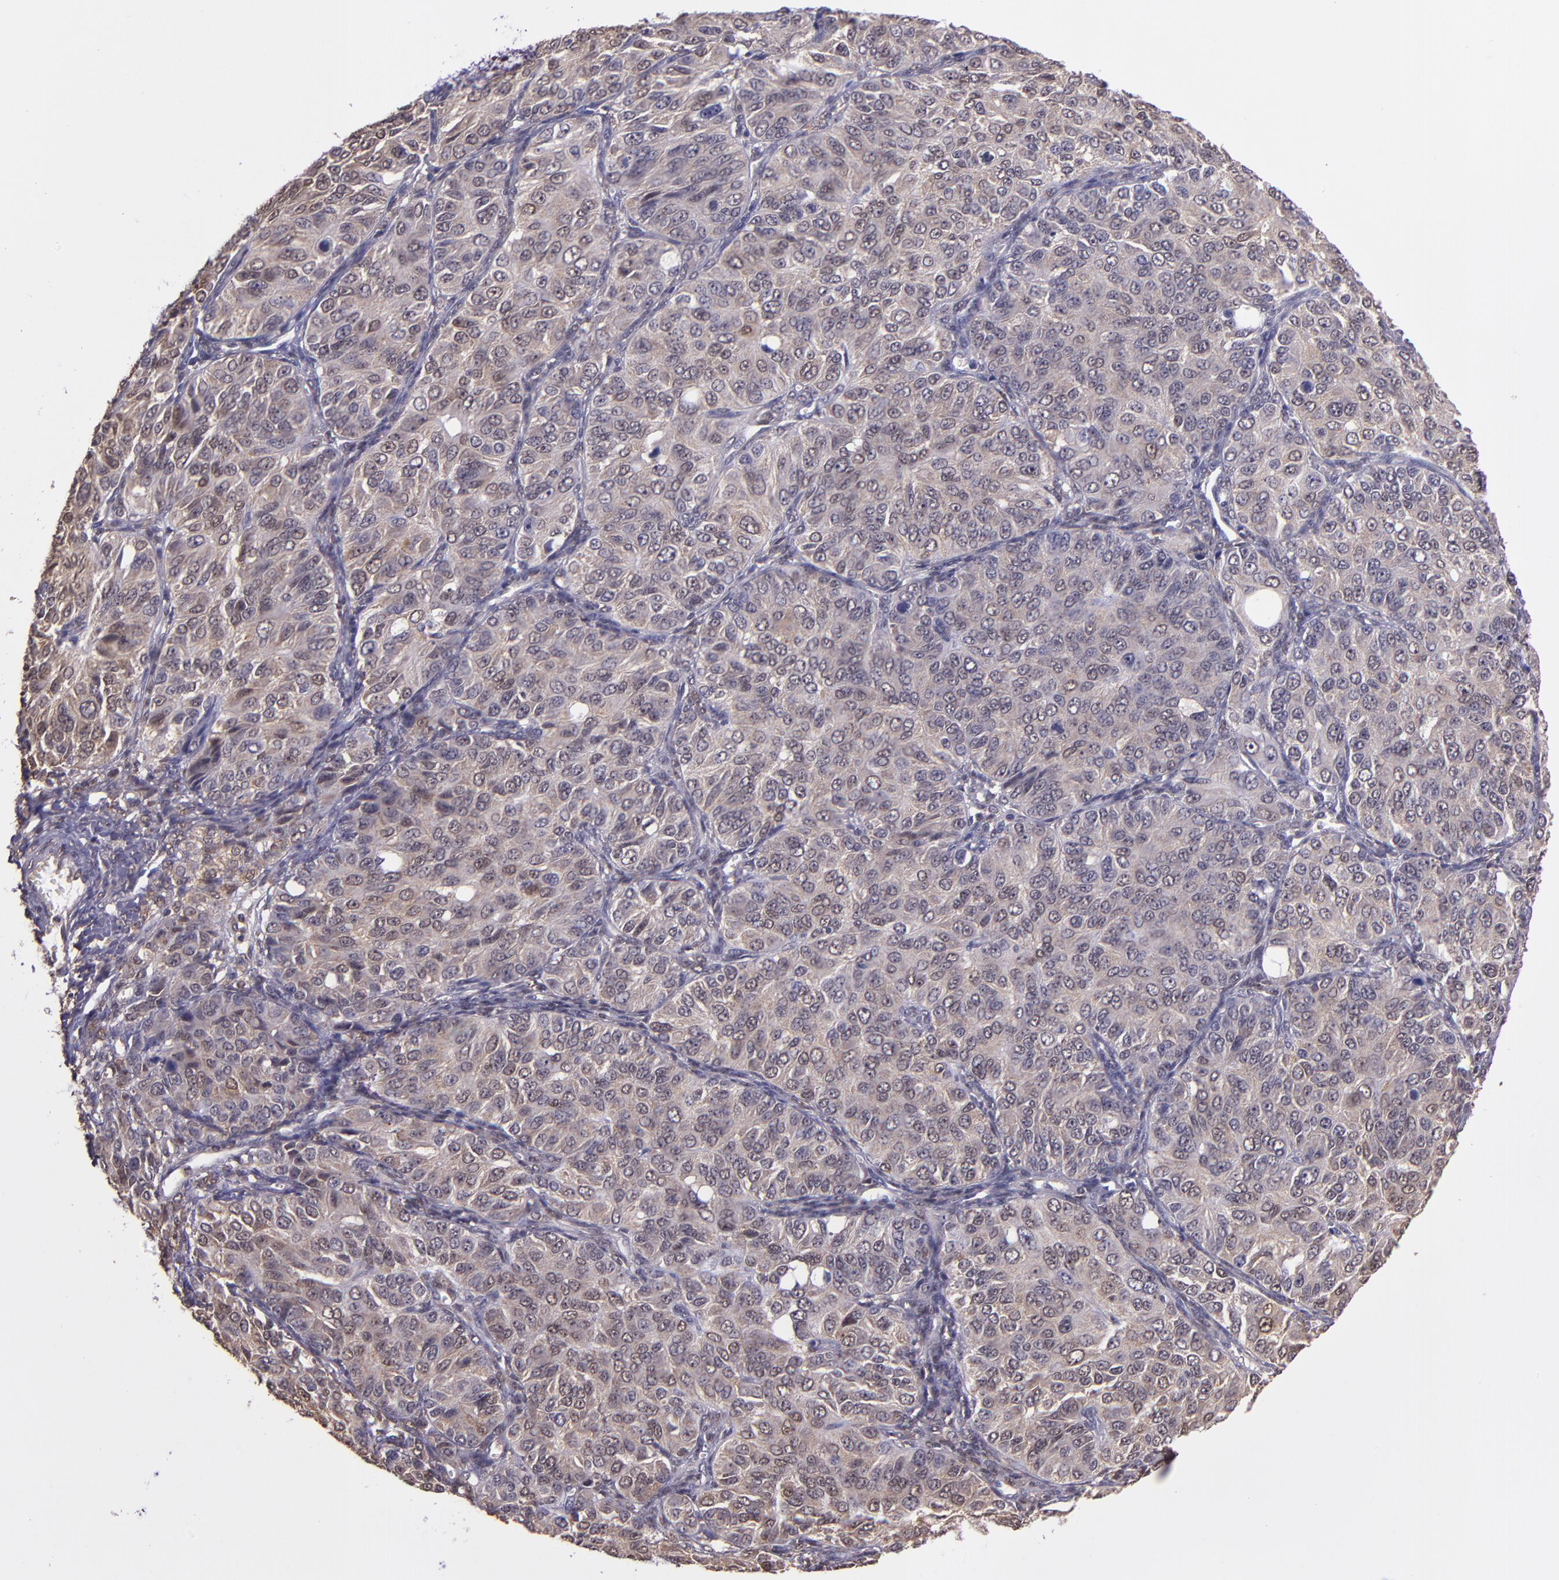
{"staining": {"intensity": "weak", "quantity": ">75%", "location": "cytoplasmic/membranous,nuclear"}, "tissue": "ovarian cancer", "cell_type": "Tumor cells", "image_type": "cancer", "snomed": [{"axis": "morphology", "description": "Carcinoma, endometroid"}, {"axis": "topography", "description": "Ovary"}], "caption": "Immunohistochemistry (IHC) (DAB) staining of human endometroid carcinoma (ovarian) shows weak cytoplasmic/membranous and nuclear protein positivity in approximately >75% of tumor cells. (DAB (3,3'-diaminobenzidine) IHC, brown staining for protein, blue staining for nuclei).", "gene": "STAT6", "patient": {"sex": "female", "age": 51}}